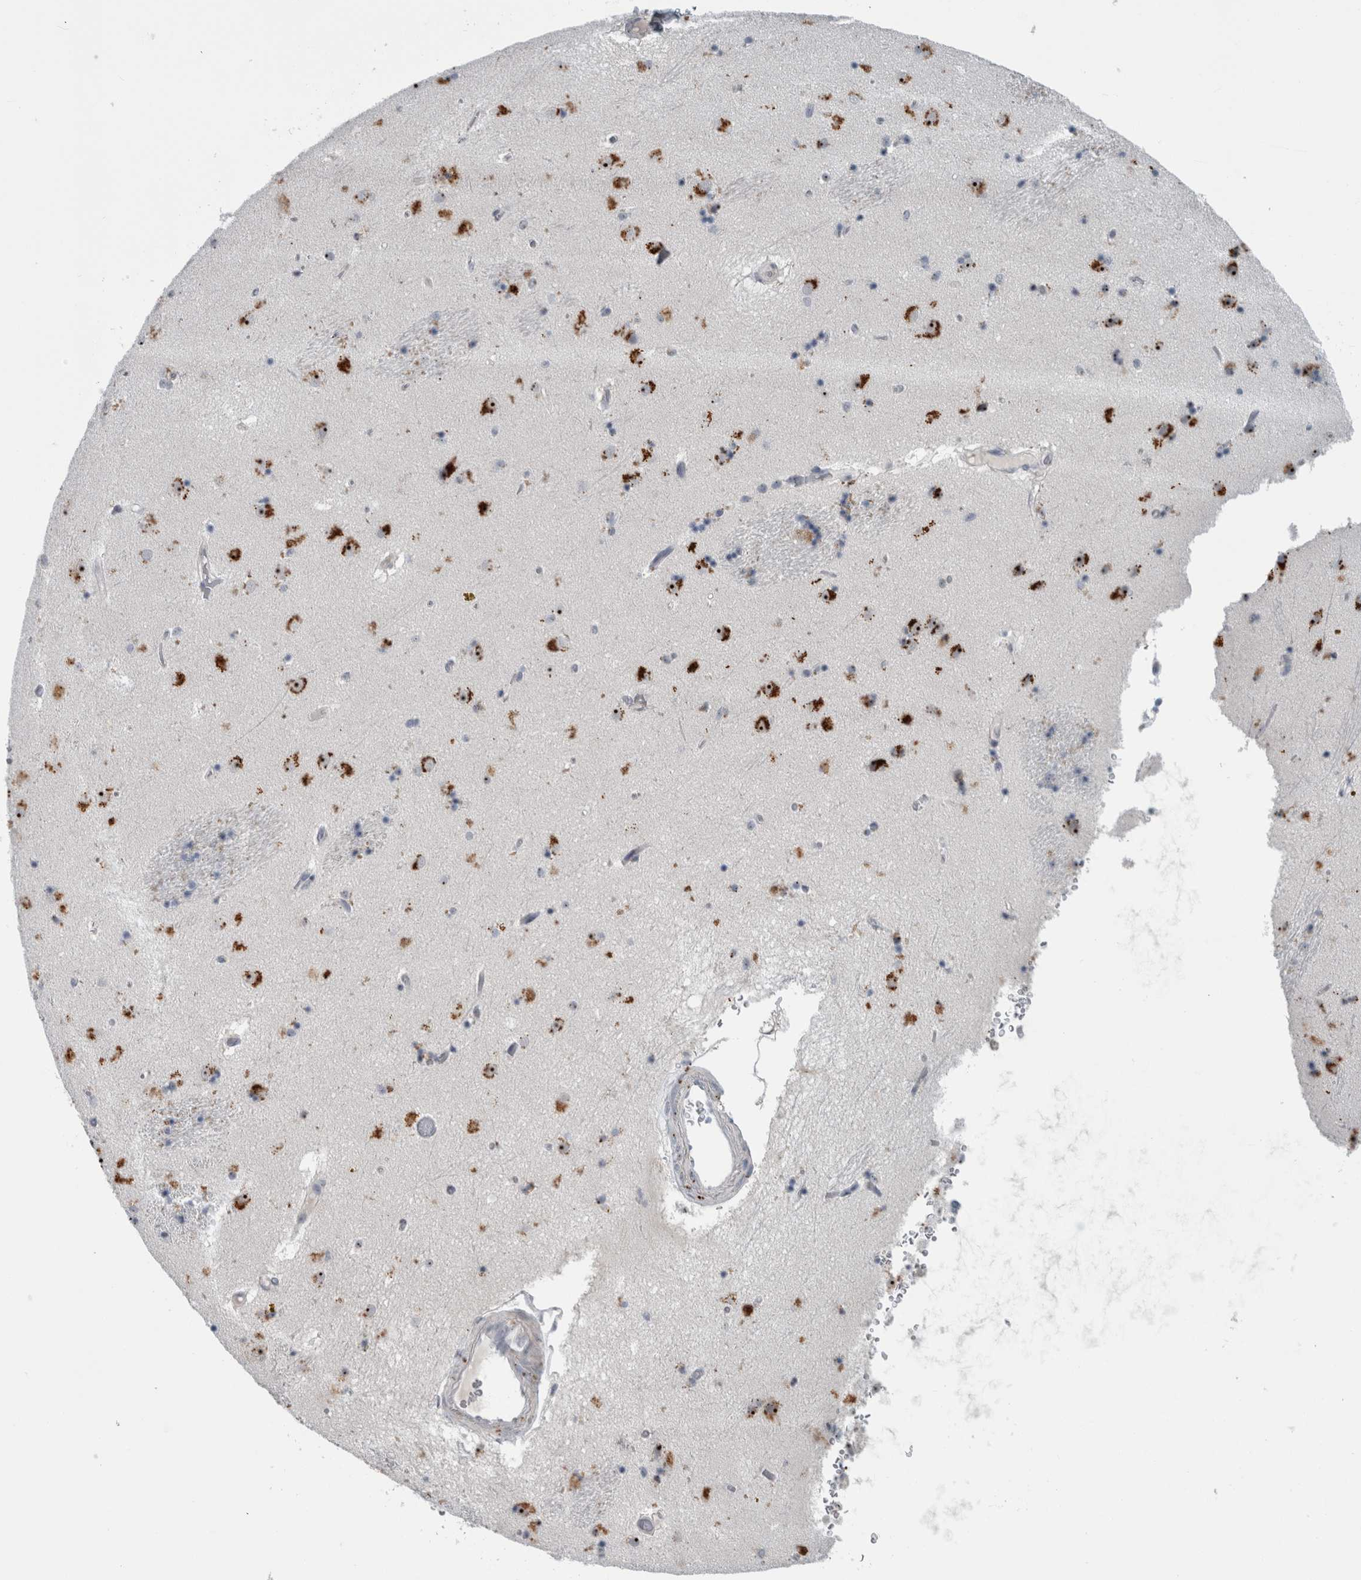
{"staining": {"intensity": "moderate", "quantity": "<25%", "location": "nuclear"}, "tissue": "caudate", "cell_type": "Glial cells", "image_type": "normal", "snomed": [{"axis": "morphology", "description": "Normal tissue, NOS"}, {"axis": "topography", "description": "Lateral ventricle wall"}], "caption": "A histopathology image showing moderate nuclear positivity in about <25% of glial cells in benign caudate, as visualized by brown immunohistochemical staining.", "gene": "UTP6", "patient": {"sex": "male", "age": 70}}